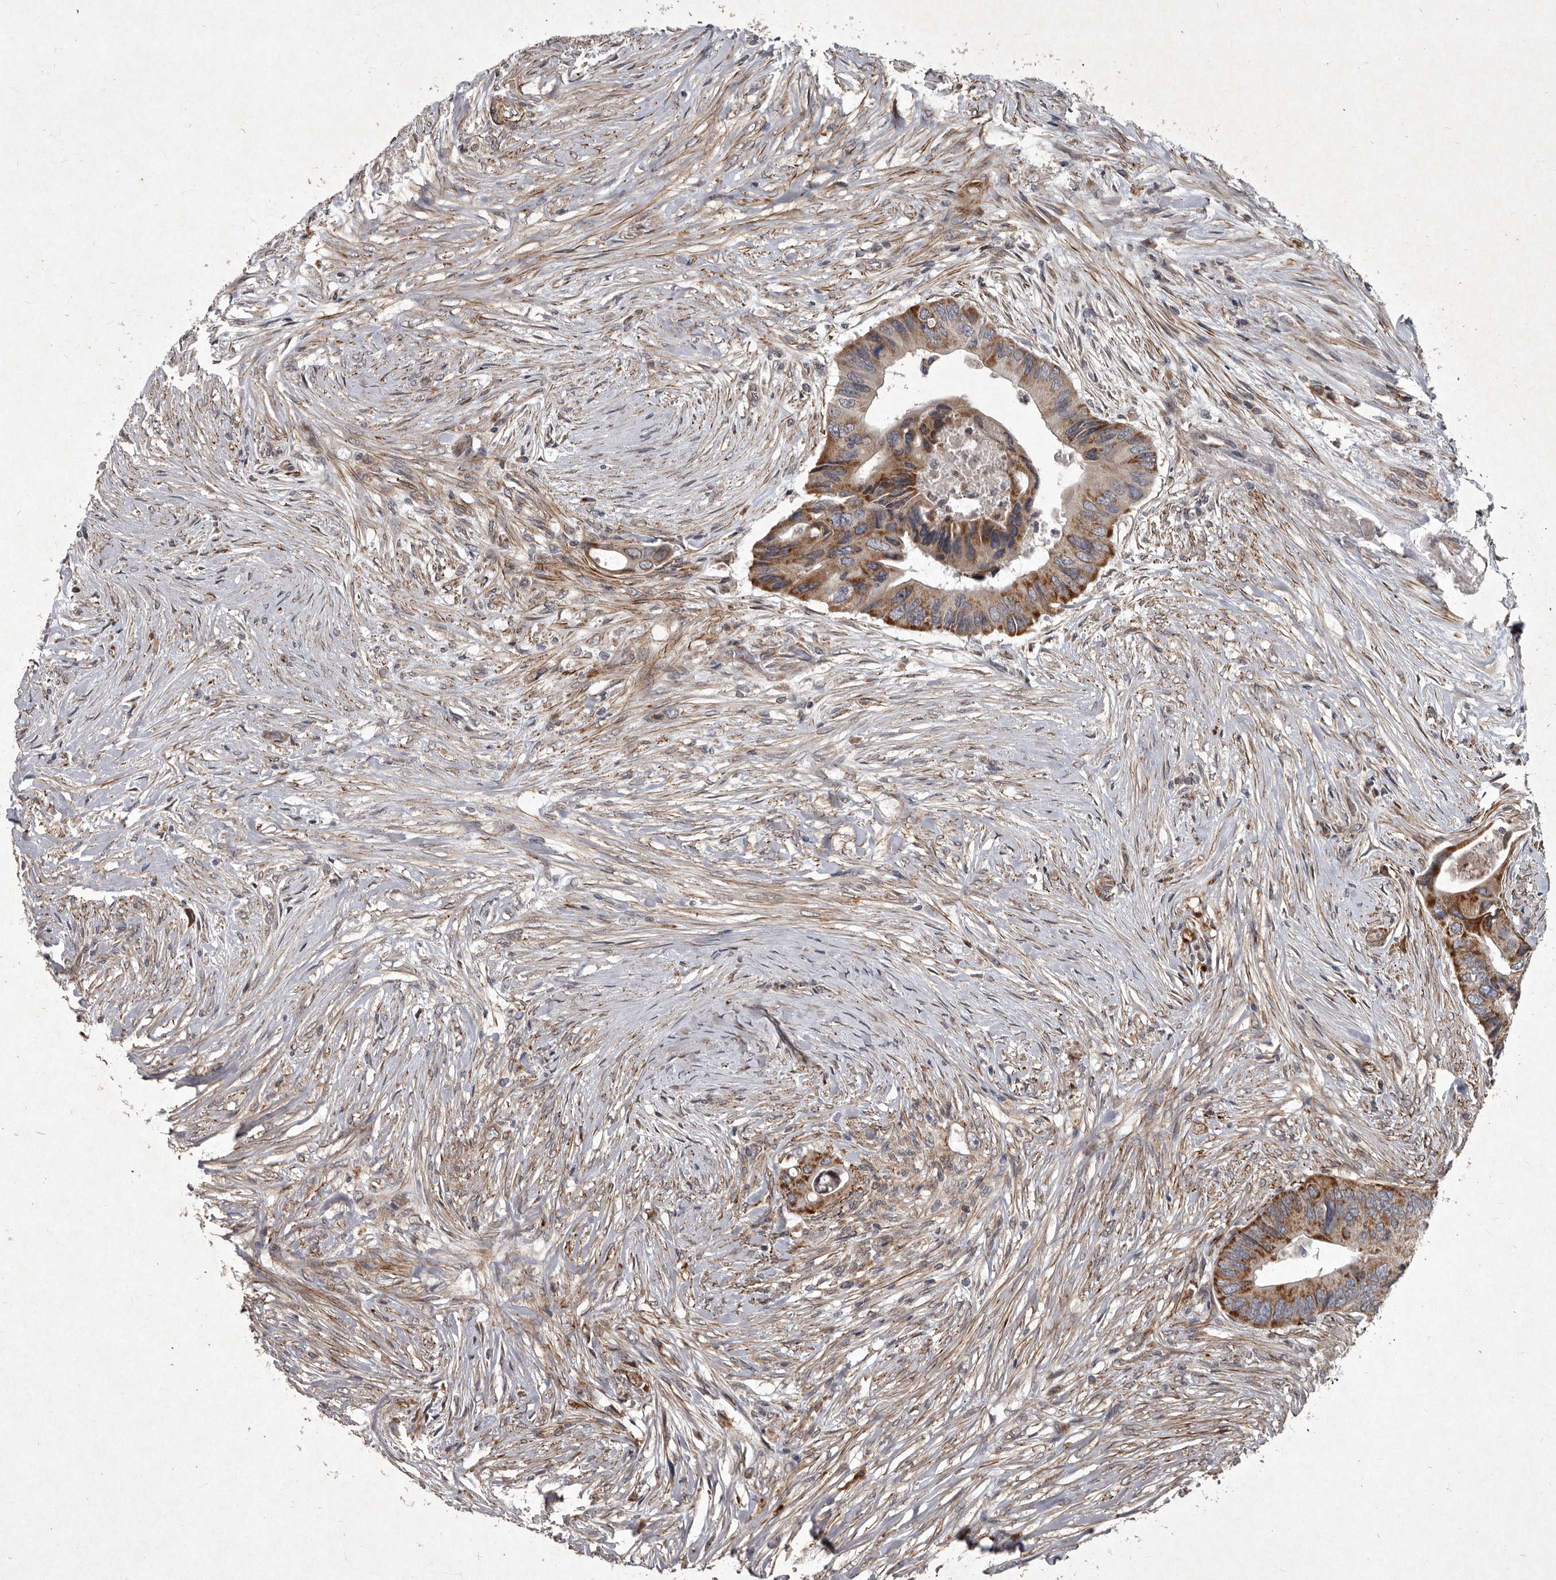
{"staining": {"intensity": "moderate", "quantity": ">75%", "location": "cytoplasmic/membranous"}, "tissue": "colorectal cancer", "cell_type": "Tumor cells", "image_type": "cancer", "snomed": [{"axis": "morphology", "description": "Adenocarcinoma, NOS"}, {"axis": "topography", "description": "Colon"}], "caption": "Colorectal cancer stained for a protein reveals moderate cytoplasmic/membranous positivity in tumor cells.", "gene": "MRPS15", "patient": {"sex": "male", "age": 71}}